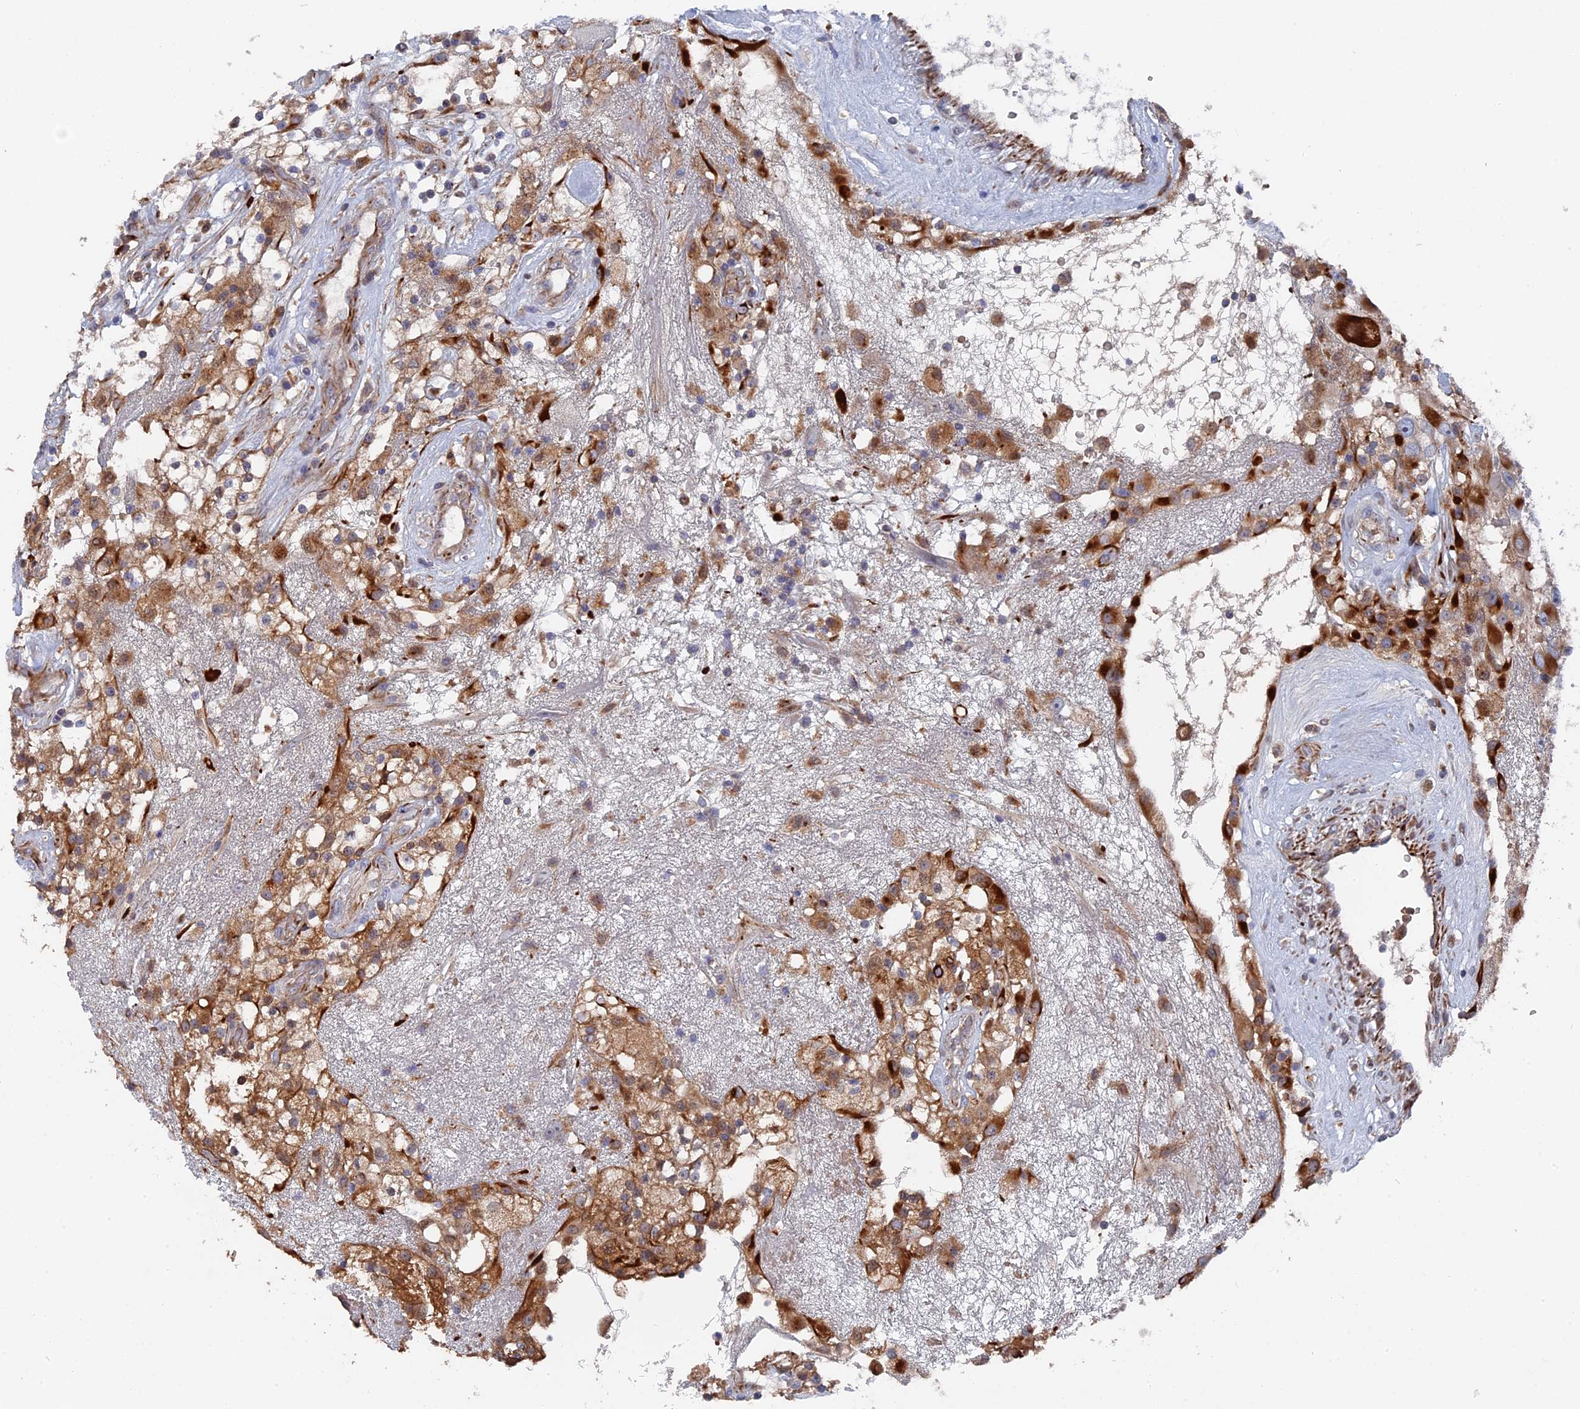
{"staining": {"intensity": "moderate", "quantity": ">75%", "location": "cytoplasmic/membranous"}, "tissue": "renal cancer", "cell_type": "Tumor cells", "image_type": "cancer", "snomed": [{"axis": "morphology", "description": "Adenocarcinoma, NOS"}, {"axis": "topography", "description": "Kidney"}], "caption": "Adenocarcinoma (renal) stained with immunohistochemistry exhibits moderate cytoplasmic/membranous staining in about >75% of tumor cells.", "gene": "SMG9", "patient": {"sex": "female", "age": 52}}